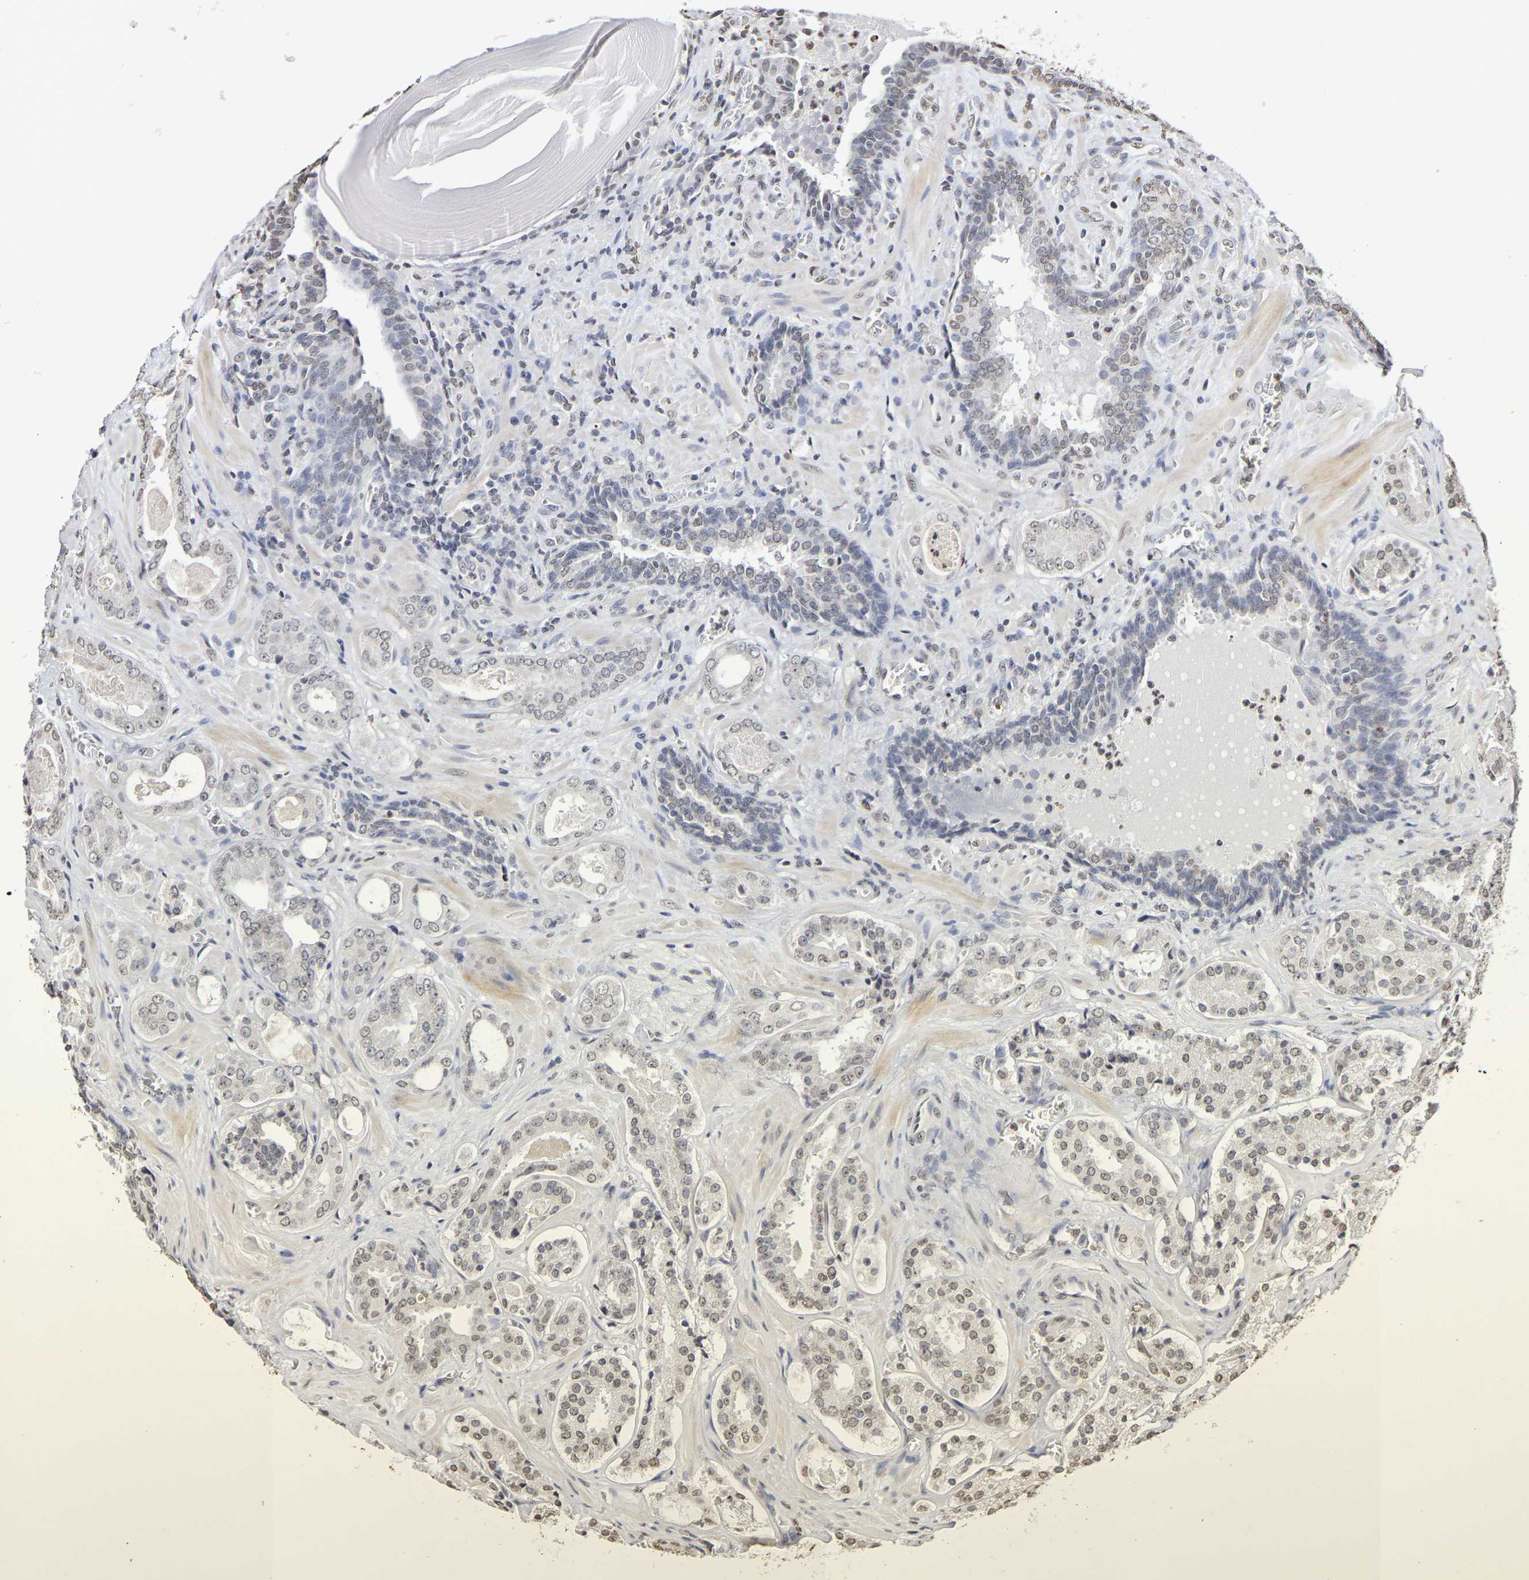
{"staining": {"intensity": "weak", "quantity": "25%-75%", "location": "nuclear"}, "tissue": "prostate cancer", "cell_type": "Tumor cells", "image_type": "cancer", "snomed": [{"axis": "morphology", "description": "Adenocarcinoma, High grade"}, {"axis": "topography", "description": "Prostate"}], "caption": "Prostate high-grade adenocarcinoma was stained to show a protein in brown. There is low levels of weak nuclear positivity in approximately 25%-75% of tumor cells.", "gene": "ATF4", "patient": {"sex": "male", "age": 60}}